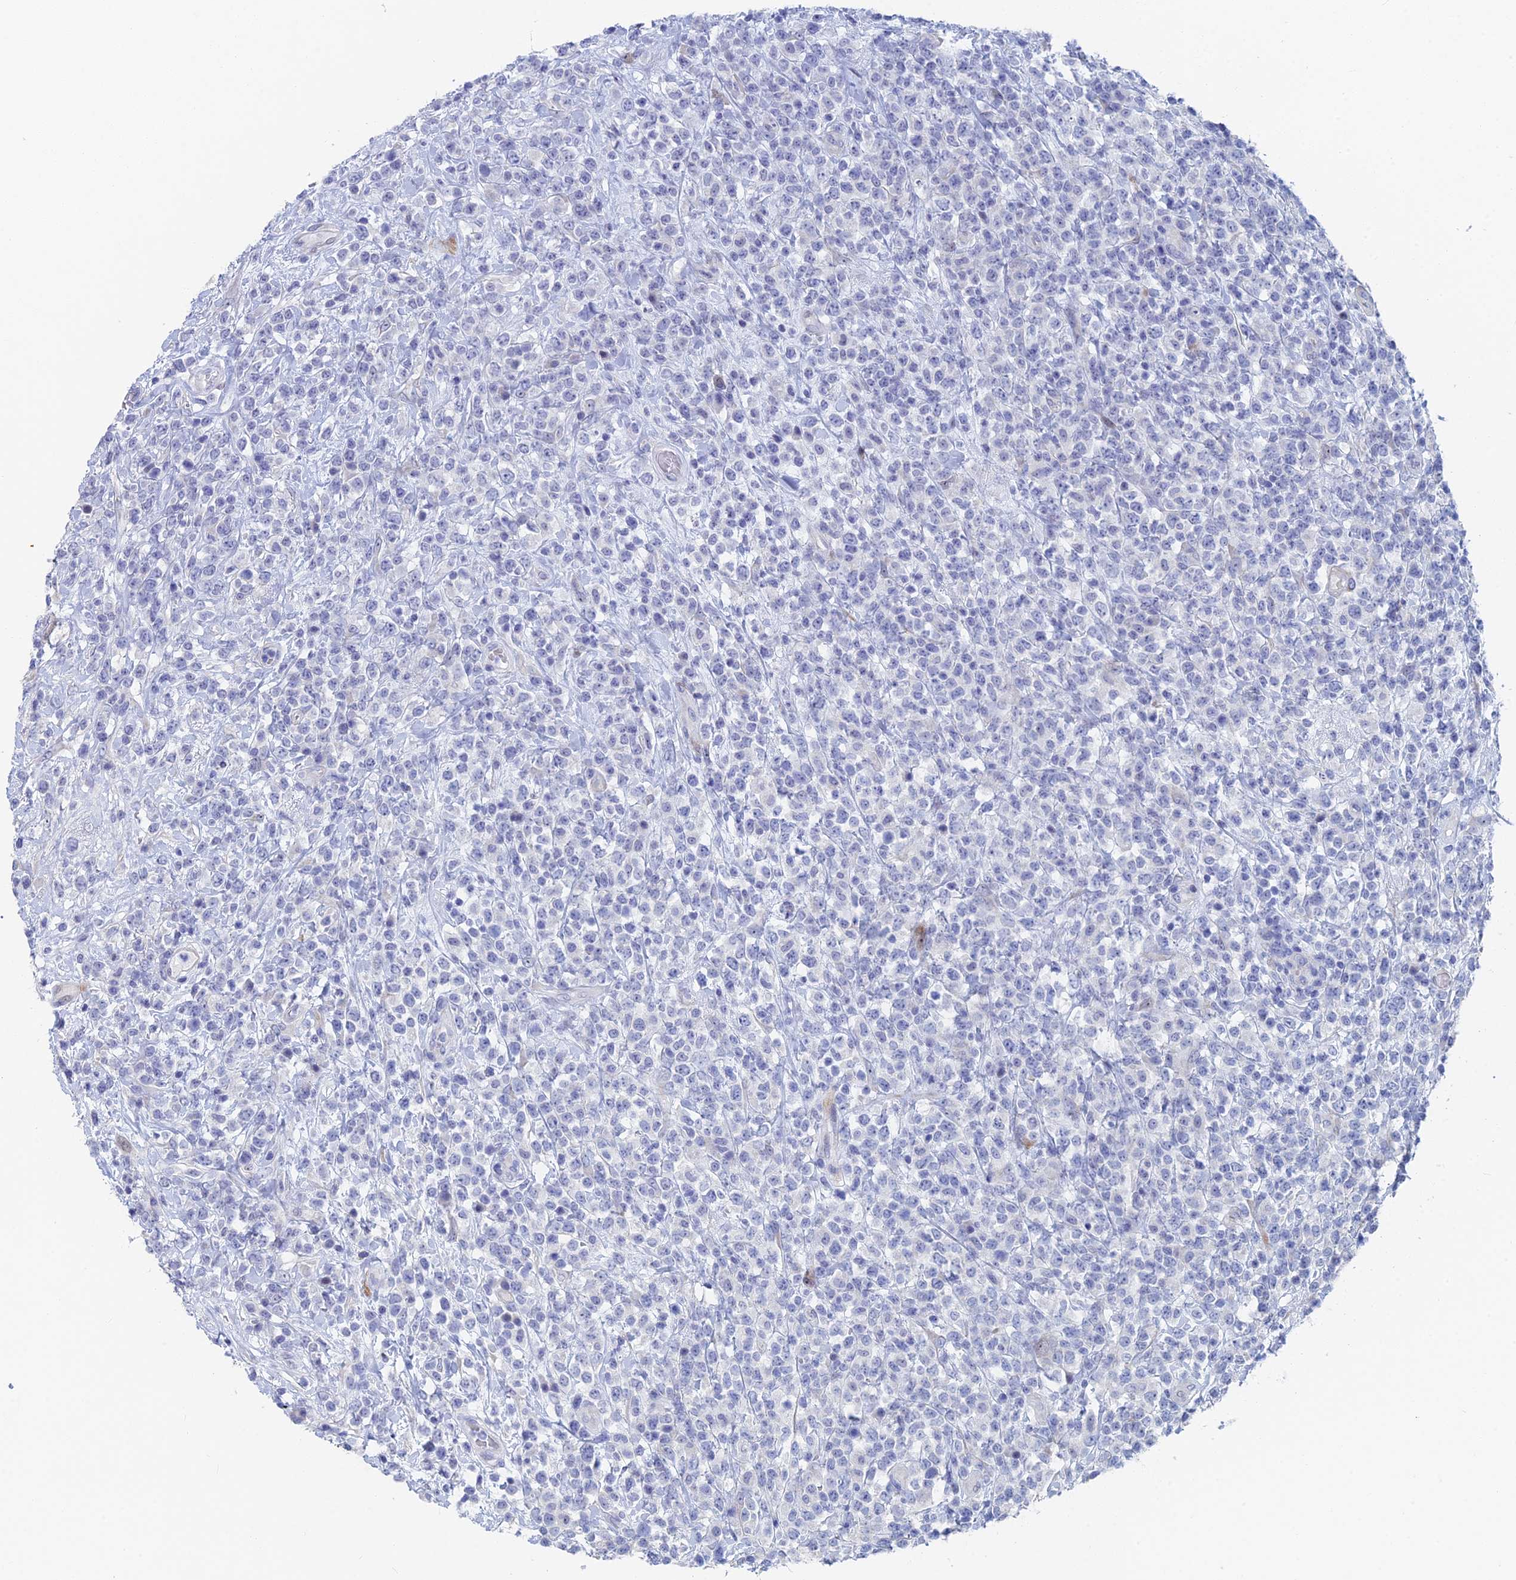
{"staining": {"intensity": "negative", "quantity": "none", "location": "none"}, "tissue": "lymphoma", "cell_type": "Tumor cells", "image_type": "cancer", "snomed": [{"axis": "morphology", "description": "Malignant lymphoma, non-Hodgkin's type, High grade"}, {"axis": "topography", "description": "Colon"}], "caption": "Human high-grade malignant lymphoma, non-Hodgkin's type stained for a protein using immunohistochemistry (IHC) displays no staining in tumor cells.", "gene": "DRGX", "patient": {"sex": "female", "age": 53}}